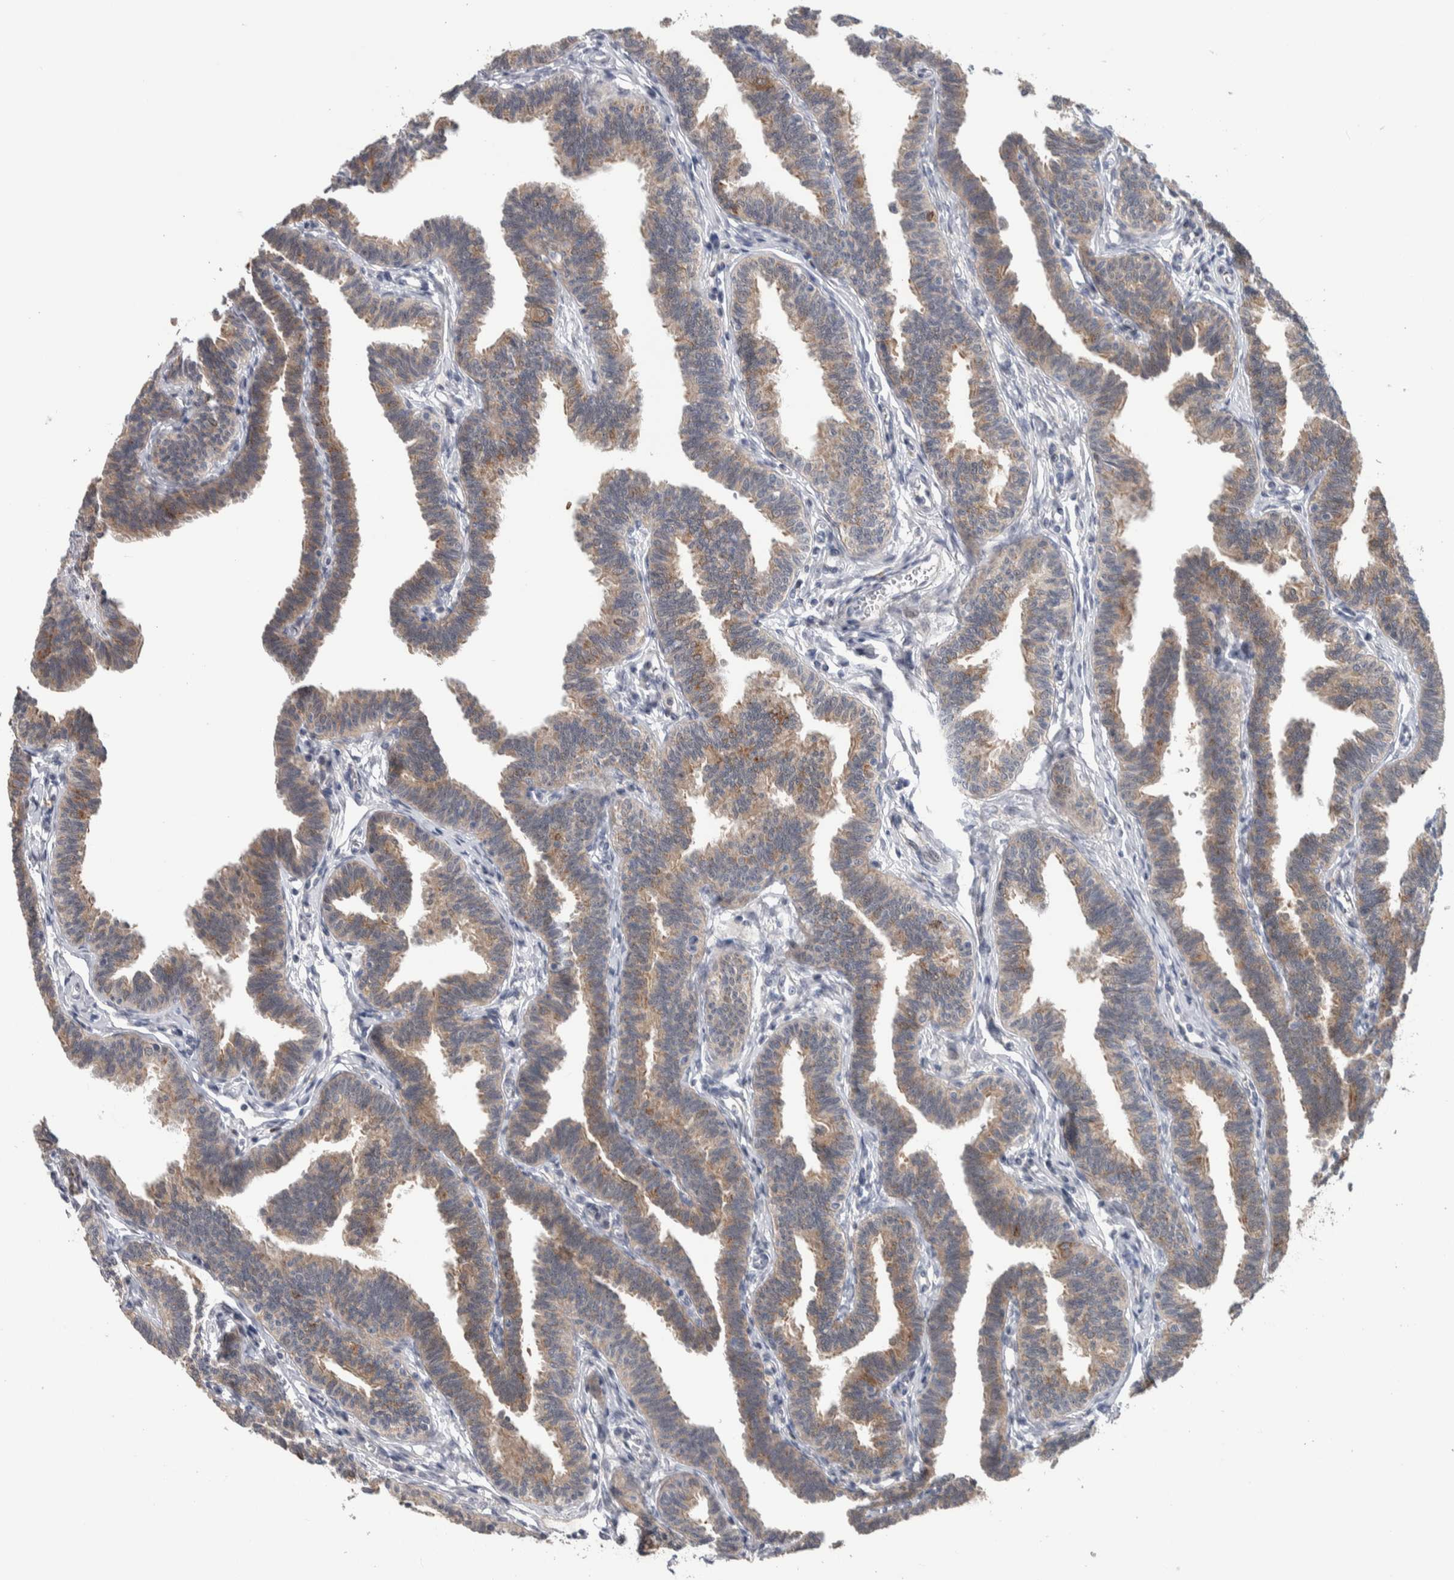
{"staining": {"intensity": "moderate", "quantity": ">75%", "location": "cytoplasmic/membranous"}, "tissue": "fallopian tube", "cell_type": "Glandular cells", "image_type": "normal", "snomed": [{"axis": "morphology", "description": "Normal tissue, NOS"}, {"axis": "topography", "description": "Fallopian tube"}, {"axis": "topography", "description": "Ovary"}], "caption": "Immunohistochemical staining of benign human fallopian tube displays medium levels of moderate cytoplasmic/membranous staining in about >75% of glandular cells.", "gene": "PRRG4", "patient": {"sex": "female", "age": 23}}